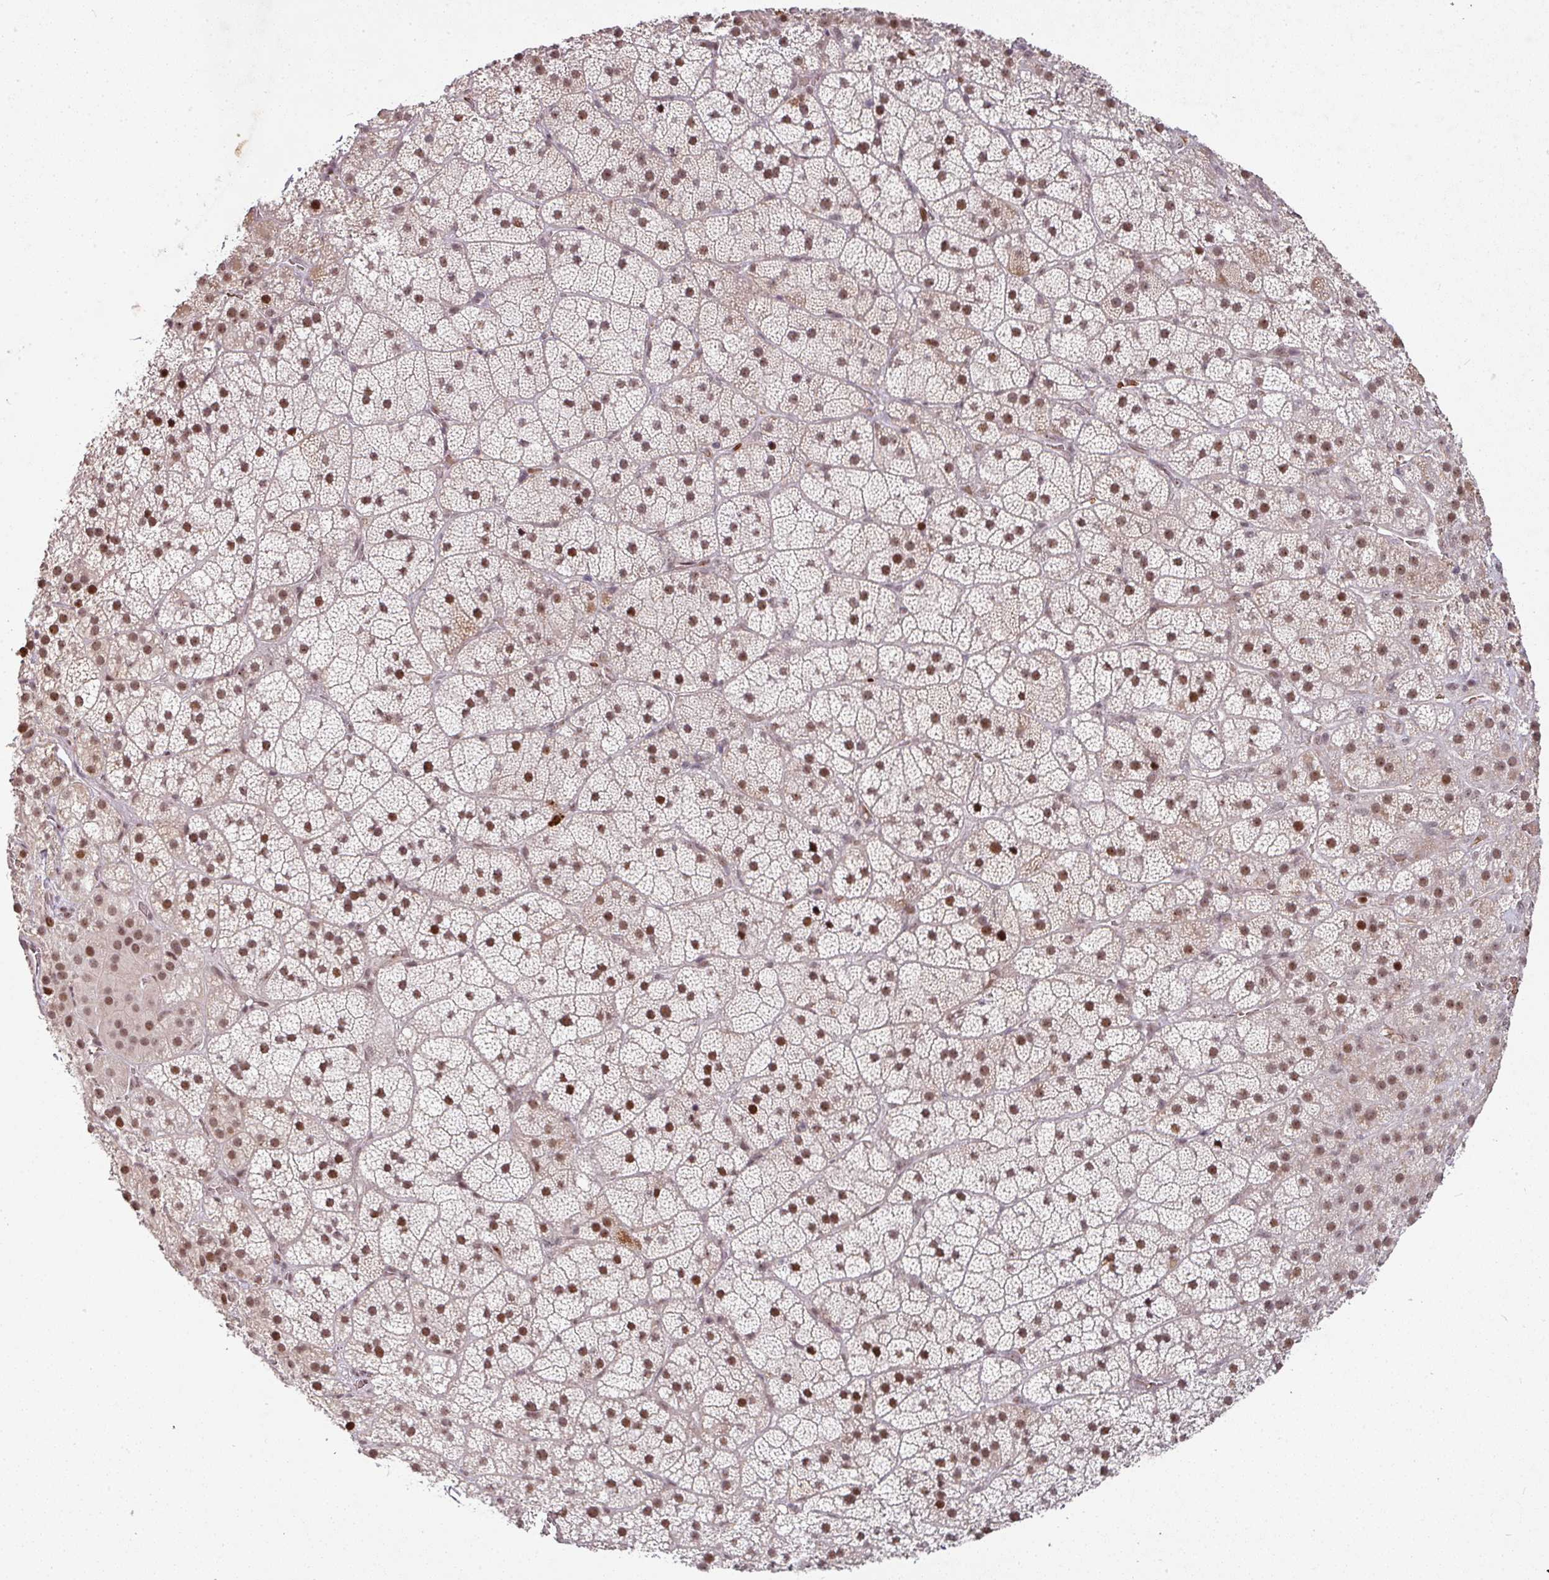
{"staining": {"intensity": "moderate", "quantity": ">75%", "location": "nuclear"}, "tissue": "adrenal gland", "cell_type": "Glandular cells", "image_type": "normal", "snomed": [{"axis": "morphology", "description": "Normal tissue, NOS"}, {"axis": "topography", "description": "Adrenal gland"}], "caption": "Immunohistochemical staining of normal human adrenal gland exhibits medium levels of moderate nuclear staining in about >75% of glandular cells.", "gene": "NEIL1", "patient": {"sex": "male", "age": 57}}